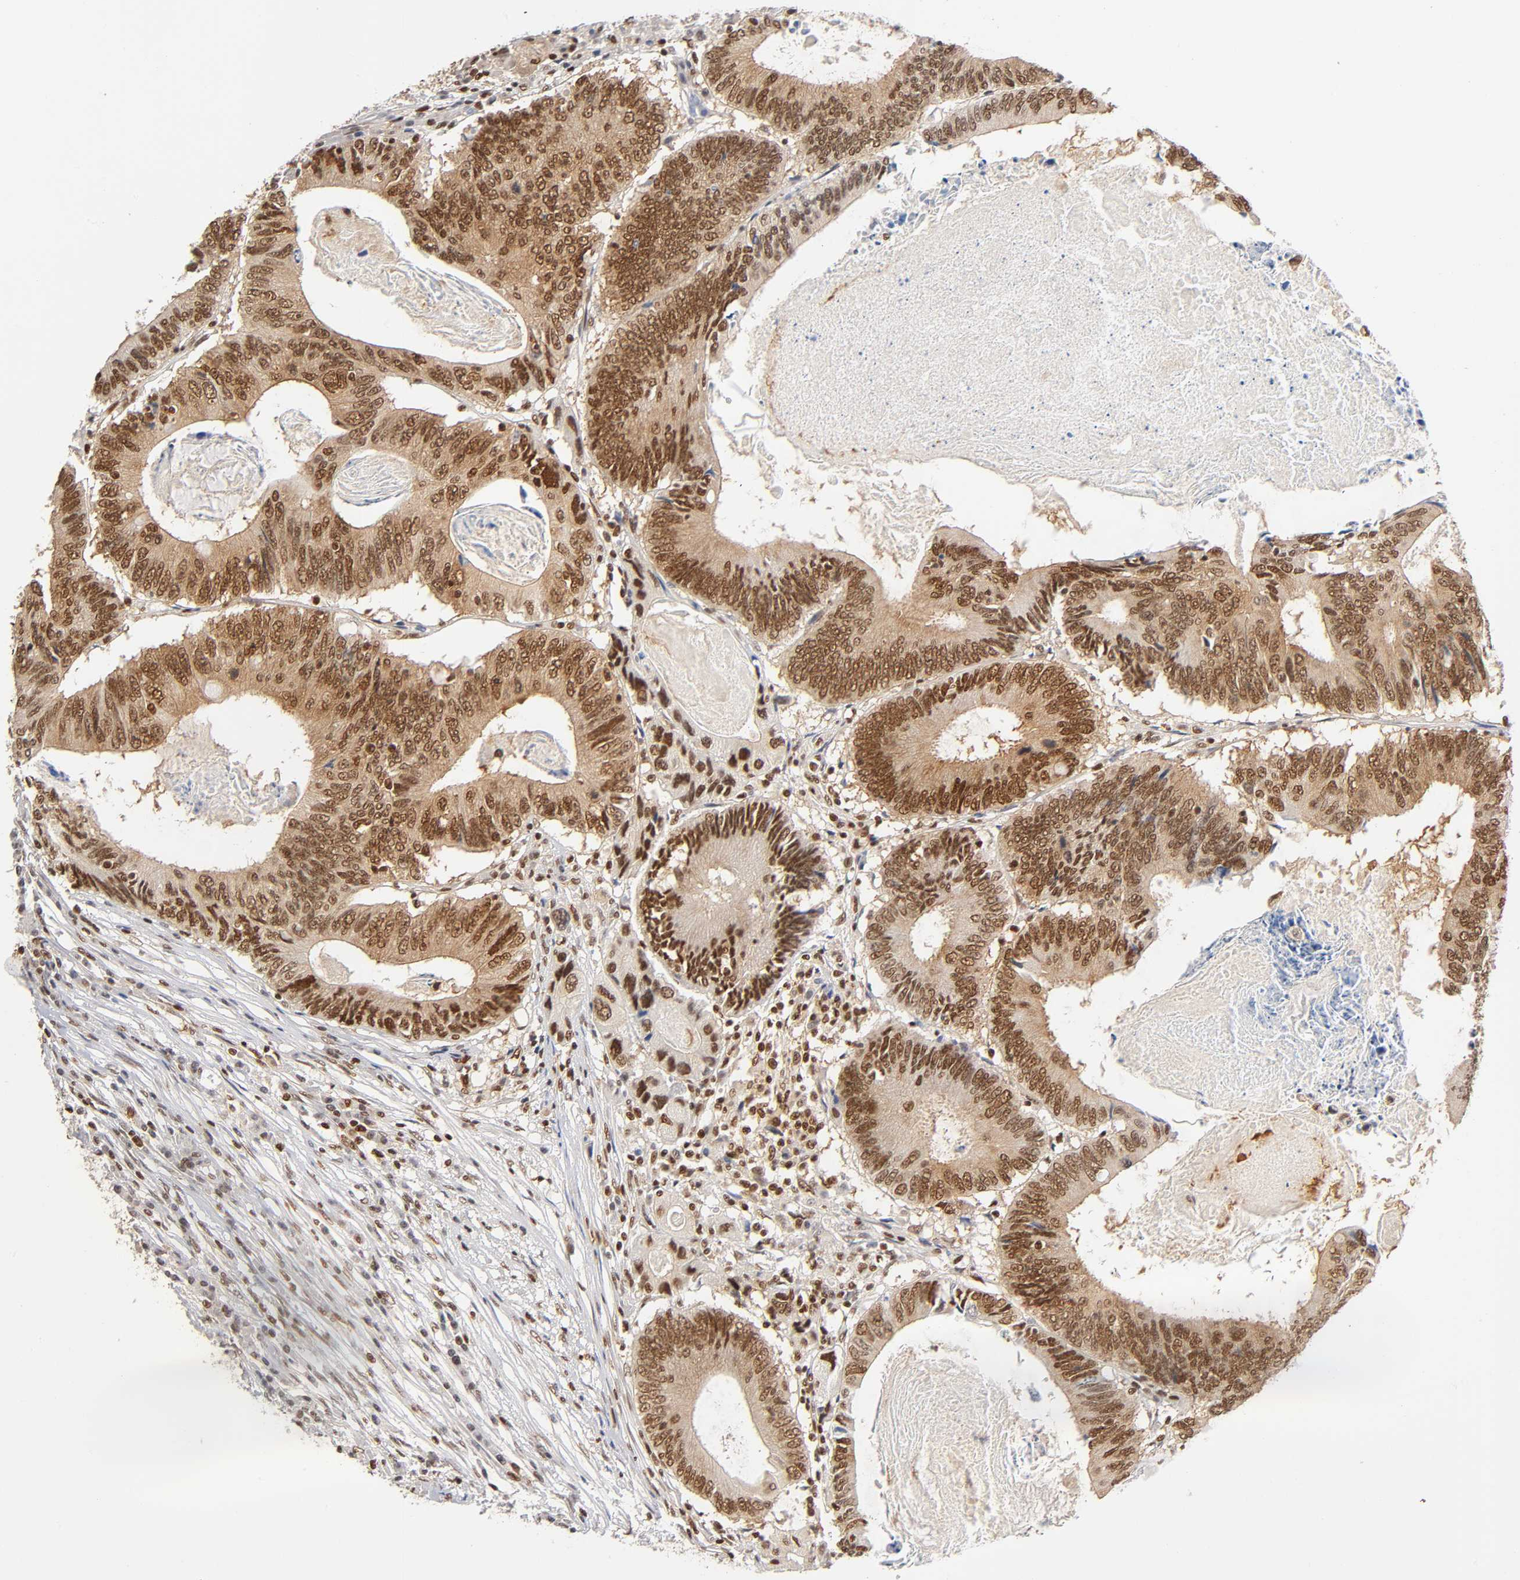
{"staining": {"intensity": "strong", "quantity": ">75%", "location": "nuclear"}, "tissue": "colorectal cancer", "cell_type": "Tumor cells", "image_type": "cancer", "snomed": [{"axis": "morphology", "description": "Adenocarcinoma, NOS"}, {"axis": "topography", "description": "Colon"}], "caption": "Immunohistochemistry image of adenocarcinoma (colorectal) stained for a protein (brown), which displays high levels of strong nuclear expression in about >75% of tumor cells.", "gene": "ILKAP", "patient": {"sex": "female", "age": 78}}